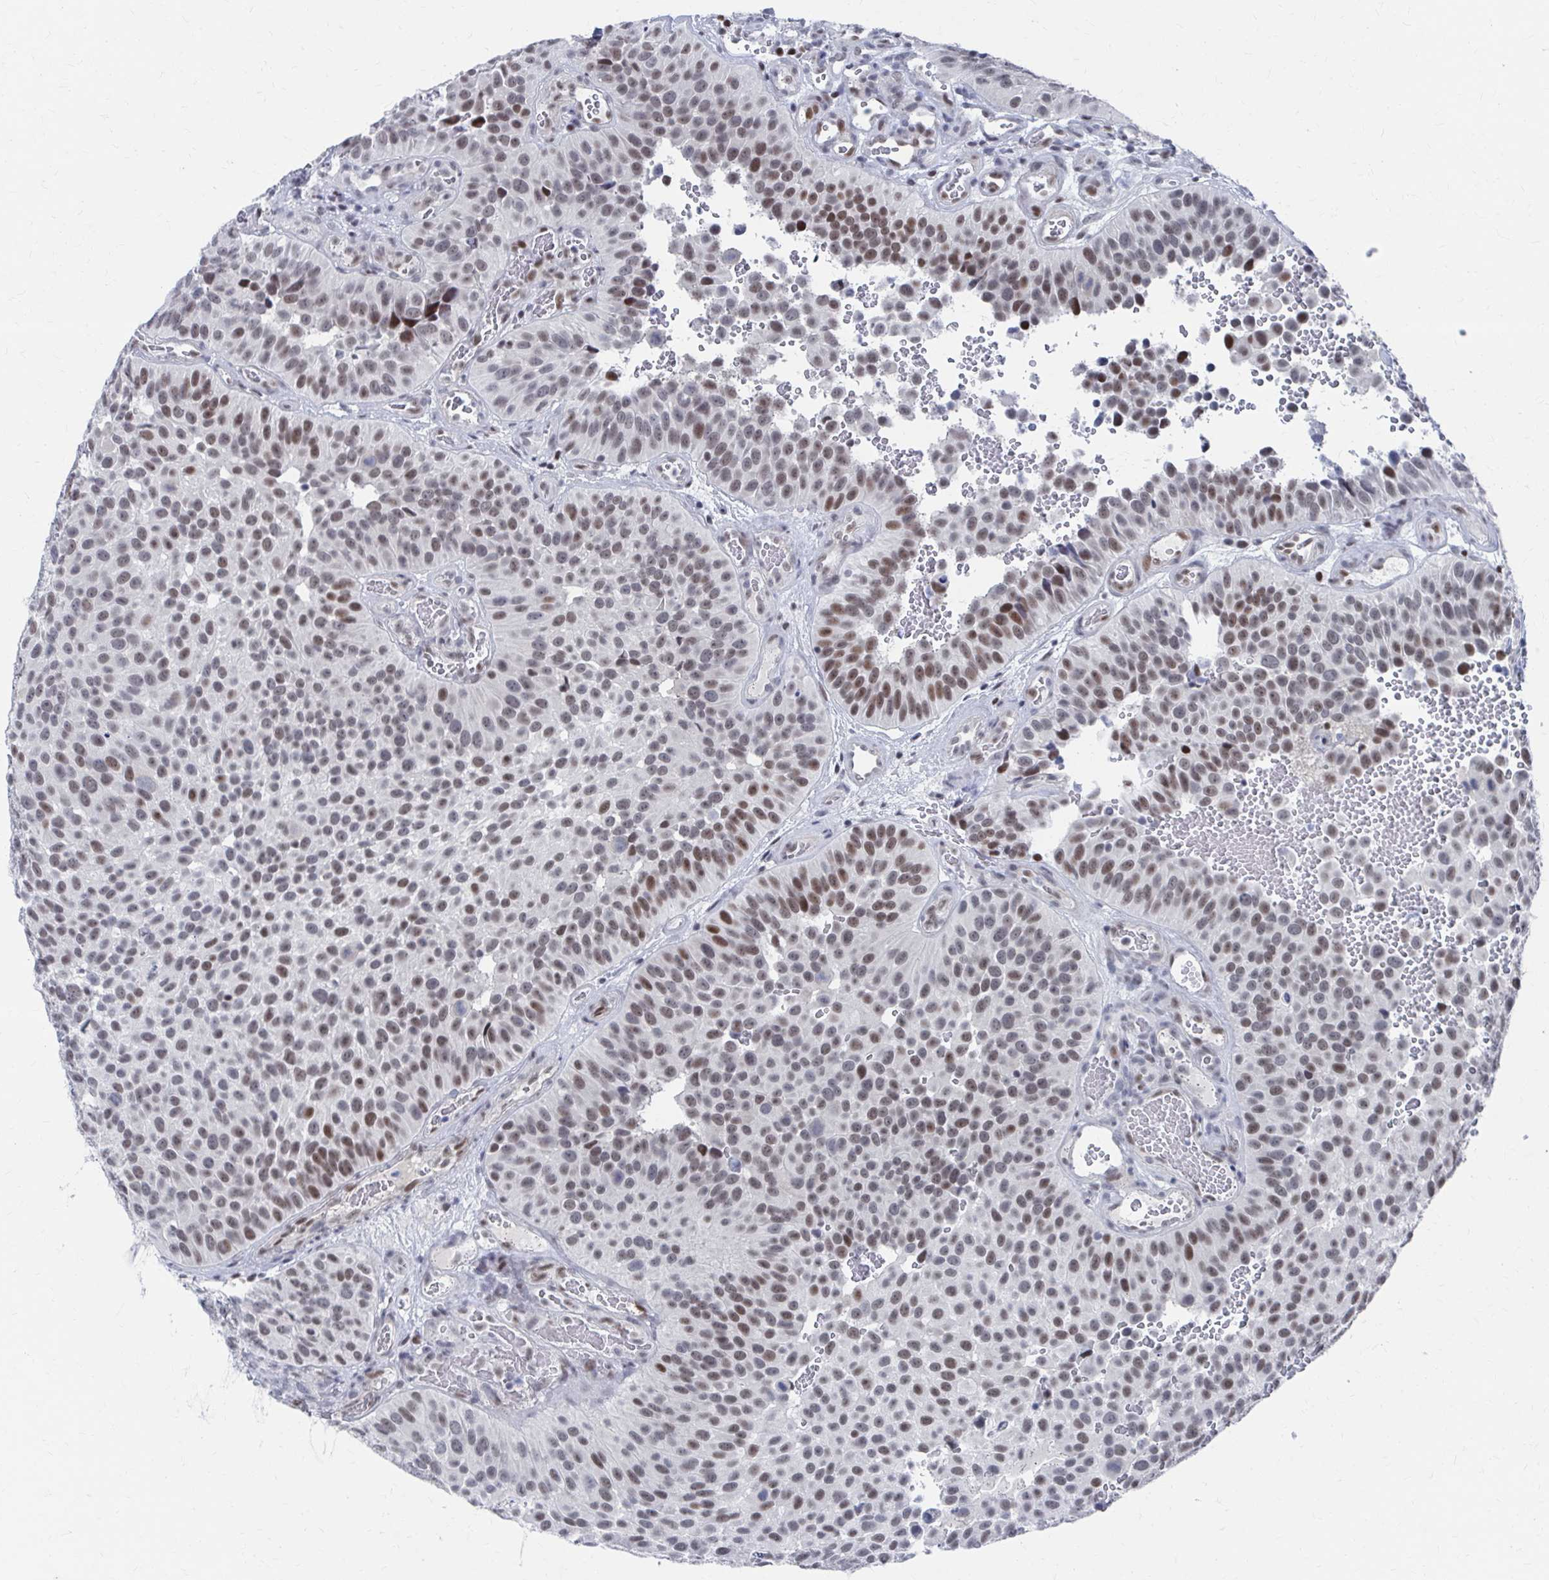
{"staining": {"intensity": "moderate", "quantity": ">75%", "location": "nuclear"}, "tissue": "urothelial cancer", "cell_type": "Tumor cells", "image_type": "cancer", "snomed": [{"axis": "morphology", "description": "Urothelial carcinoma, Low grade"}, {"axis": "topography", "description": "Urinary bladder"}], "caption": "Protein expression by IHC shows moderate nuclear staining in about >75% of tumor cells in low-grade urothelial carcinoma.", "gene": "CDIN1", "patient": {"sex": "male", "age": 76}}